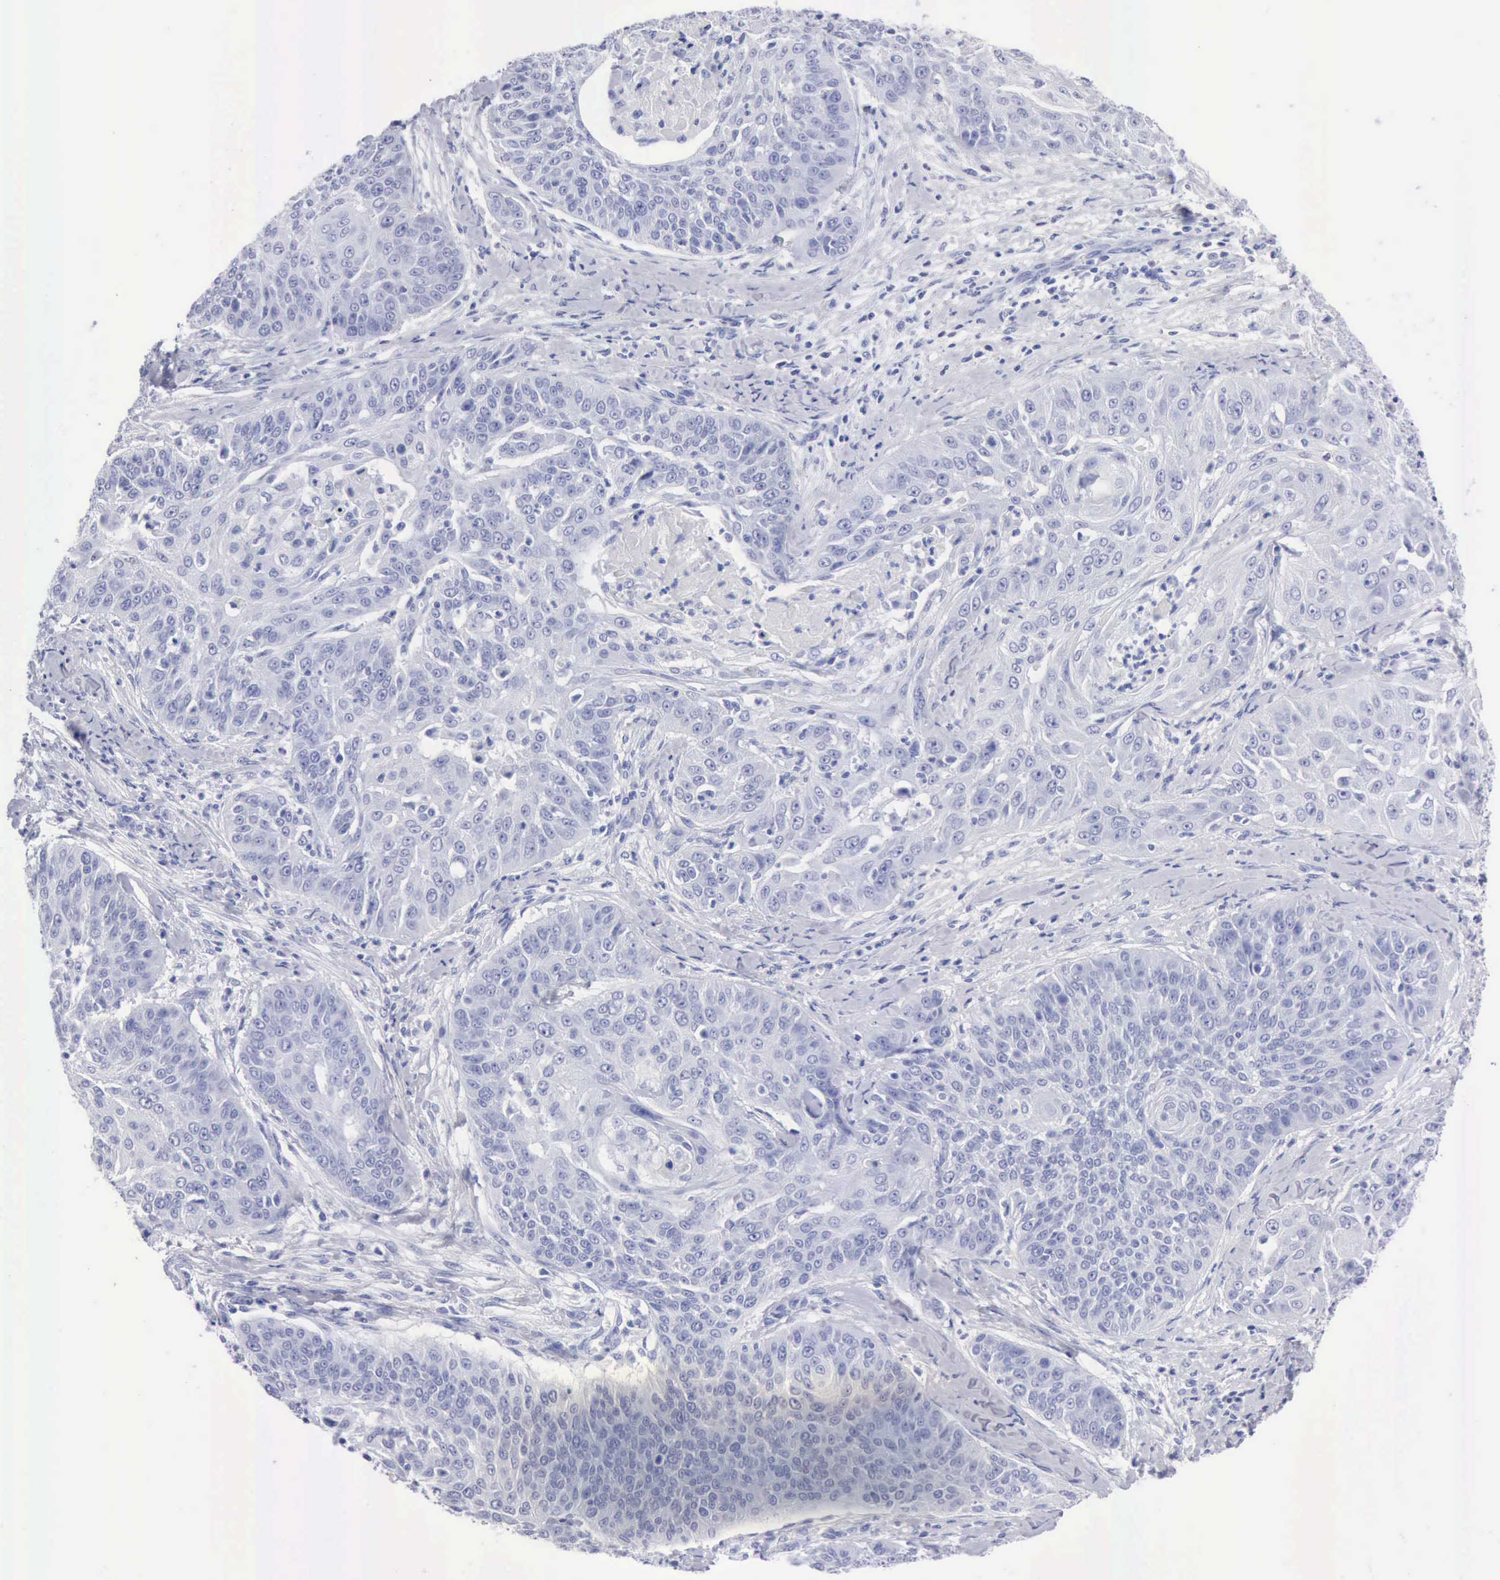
{"staining": {"intensity": "negative", "quantity": "none", "location": "none"}, "tissue": "cervical cancer", "cell_type": "Tumor cells", "image_type": "cancer", "snomed": [{"axis": "morphology", "description": "Squamous cell carcinoma, NOS"}, {"axis": "topography", "description": "Cervix"}], "caption": "Photomicrograph shows no protein positivity in tumor cells of cervical cancer tissue. The staining is performed using DAB brown chromogen with nuclei counter-stained in using hematoxylin.", "gene": "CYP19A1", "patient": {"sex": "female", "age": 64}}